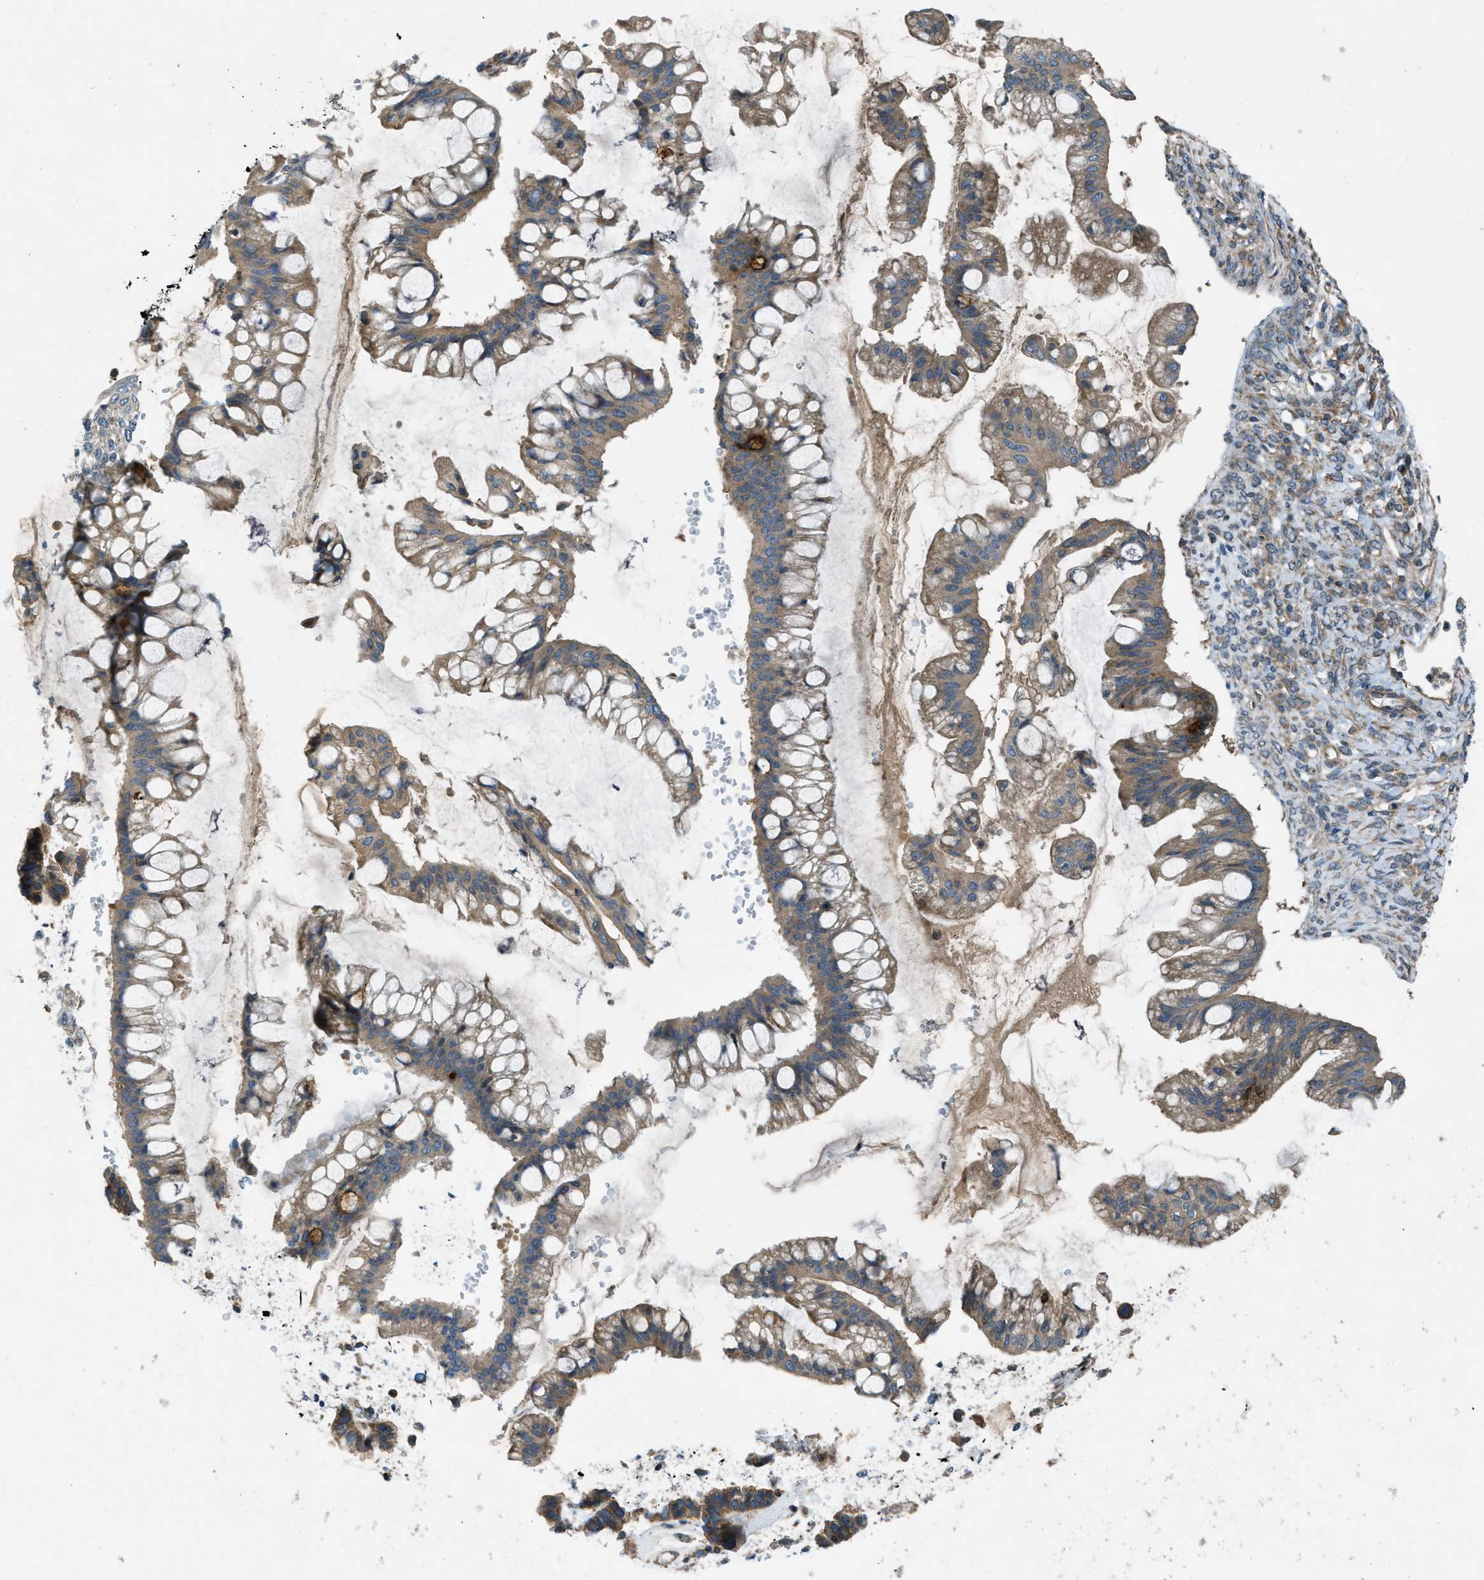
{"staining": {"intensity": "moderate", "quantity": ">75%", "location": "cytoplasmic/membranous"}, "tissue": "ovarian cancer", "cell_type": "Tumor cells", "image_type": "cancer", "snomed": [{"axis": "morphology", "description": "Cystadenocarcinoma, mucinous, NOS"}, {"axis": "topography", "description": "Ovary"}], "caption": "Immunohistochemical staining of human mucinous cystadenocarcinoma (ovarian) demonstrates medium levels of moderate cytoplasmic/membranous staining in about >75% of tumor cells.", "gene": "VEZT", "patient": {"sex": "female", "age": 73}}